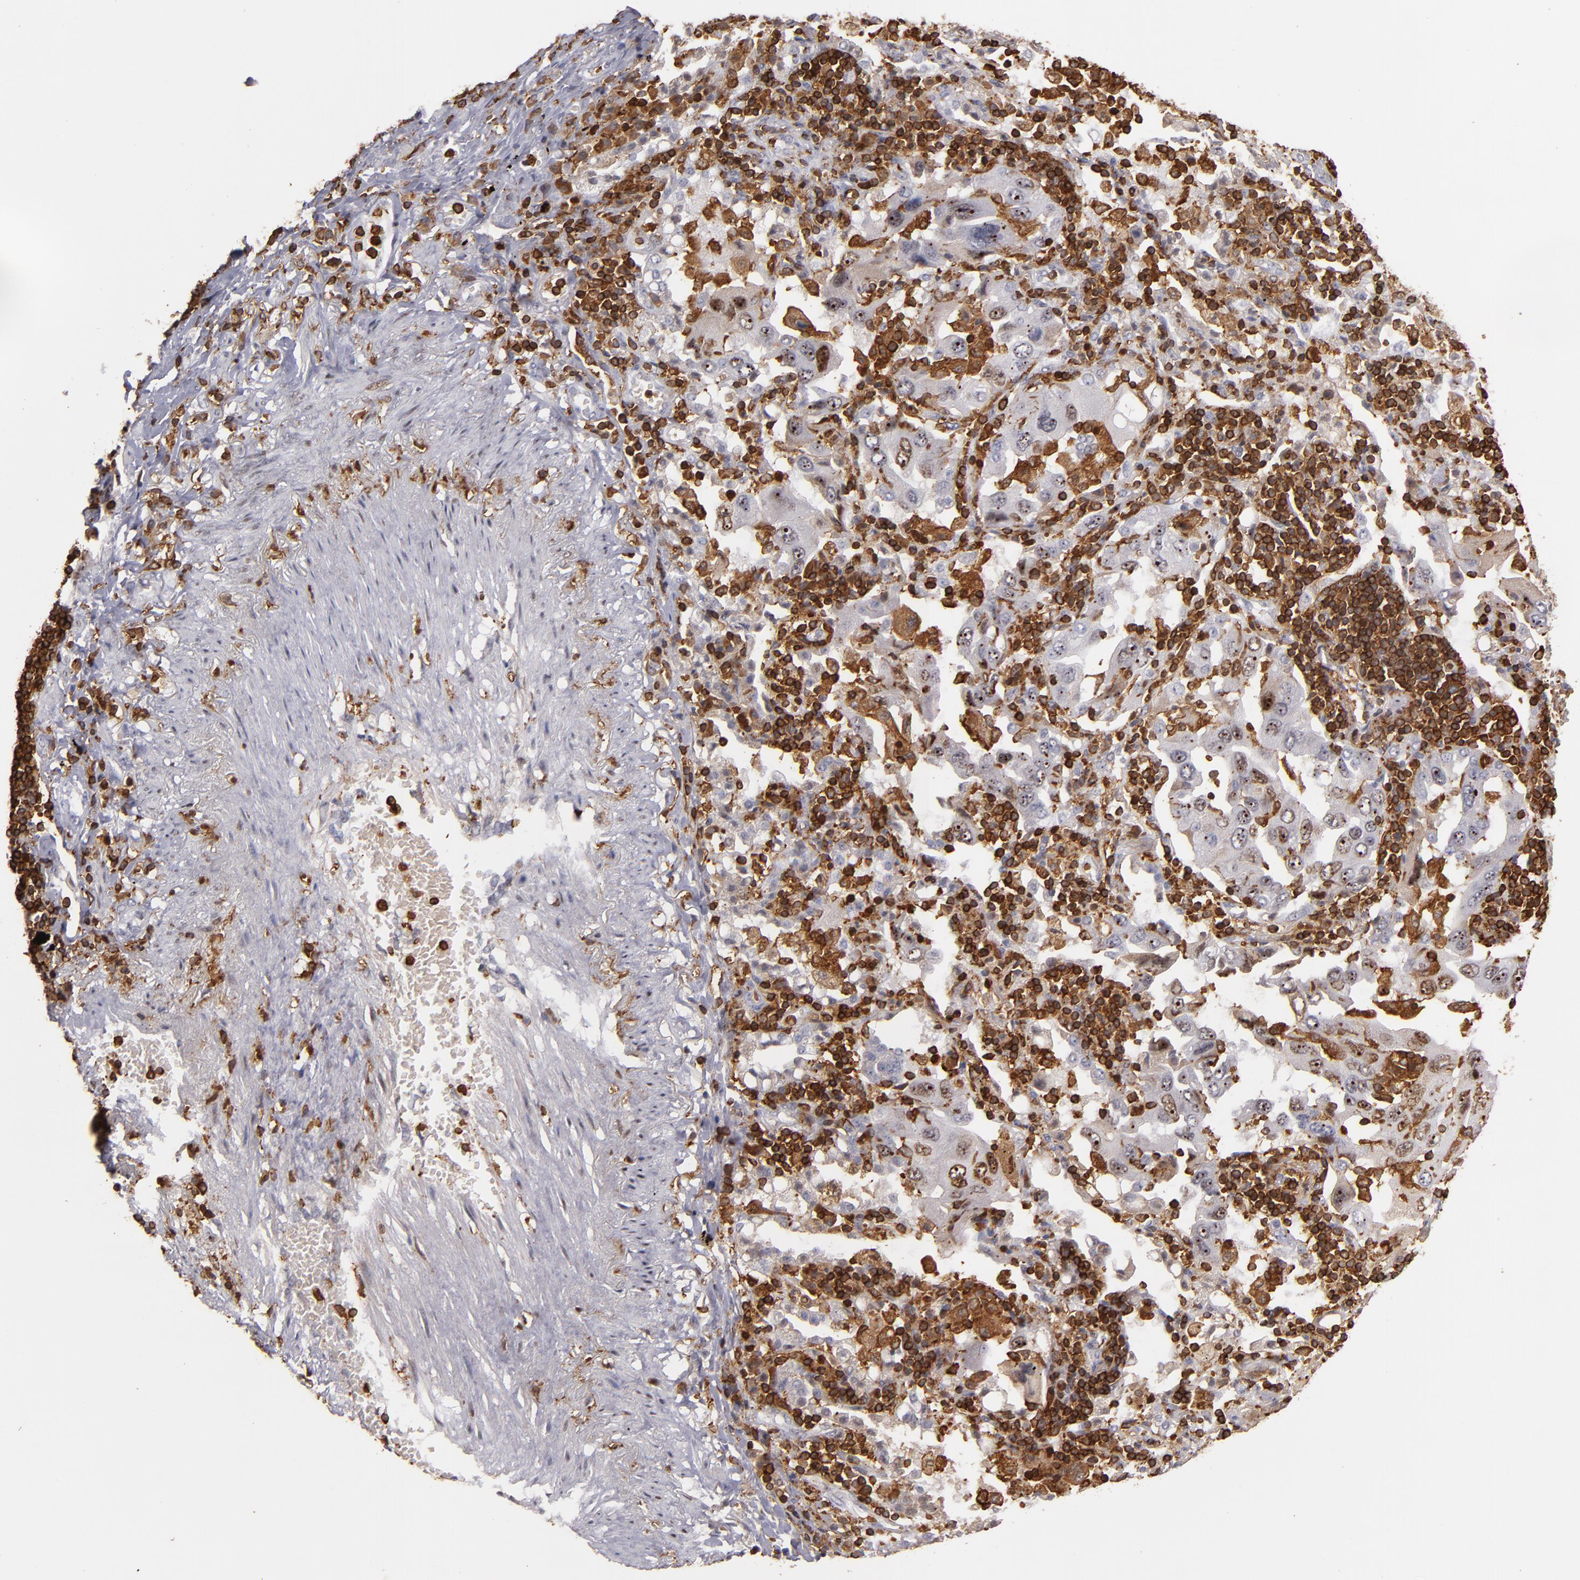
{"staining": {"intensity": "weak", "quantity": "<25%", "location": "nuclear"}, "tissue": "lung cancer", "cell_type": "Tumor cells", "image_type": "cancer", "snomed": [{"axis": "morphology", "description": "Adenocarcinoma, NOS"}, {"axis": "topography", "description": "Lung"}], "caption": "Photomicrograph shows no protein expression in tumor cells of lung cancer (adenocarcinoma) tissue.", "gene": "WAS", "patient": {"sex": "female", "age": 65}}